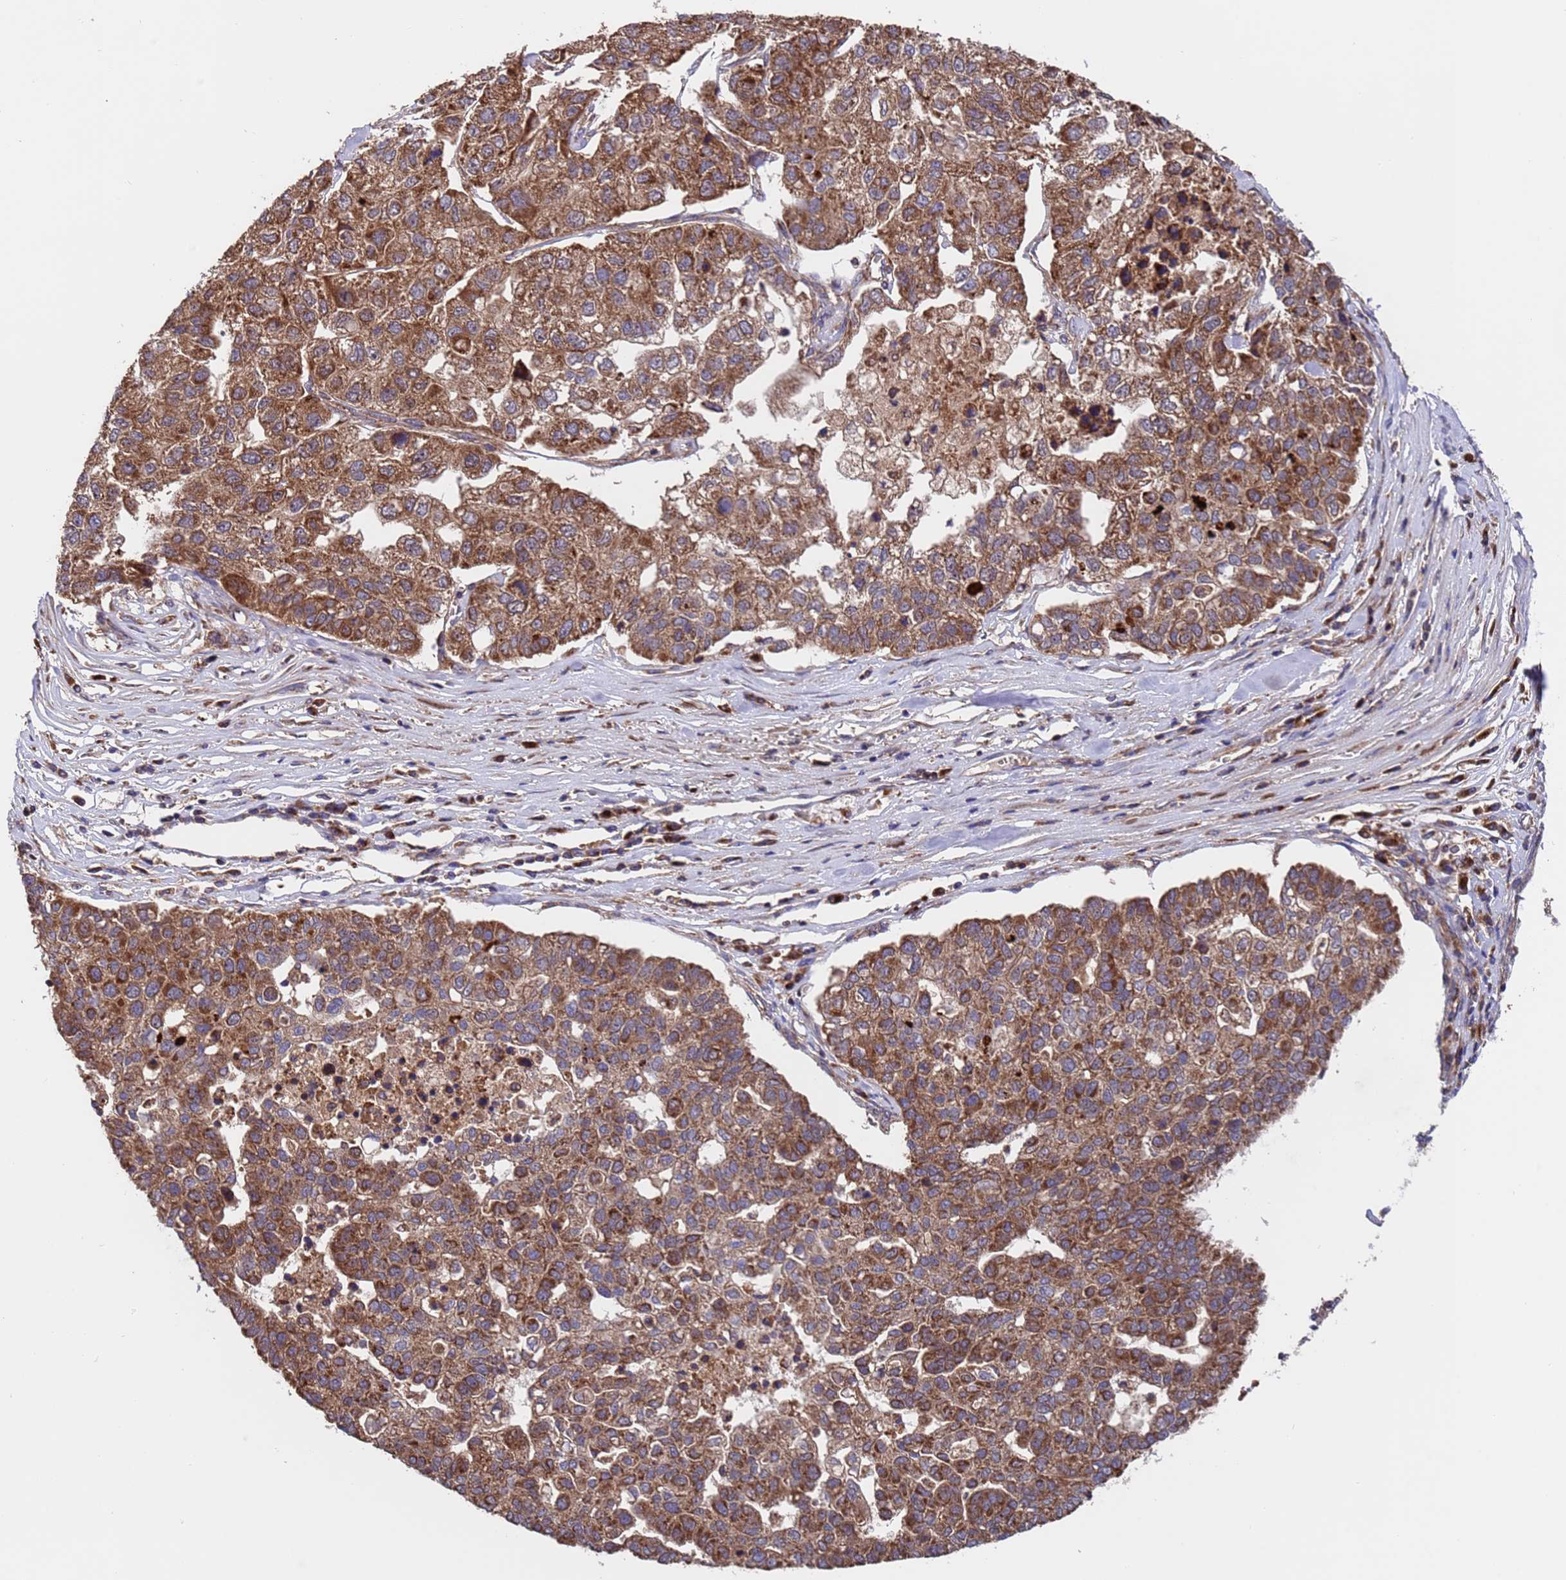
{"staining": {"intensity": "moderate", "quantity": ">75%", "location": "cytoplasmic/membranous"}, "tissue": "pancreatic cancer", "cell_type": "Tumor cells", "image_type": "cancer", "snomed": [{"axis": "morphology", "description": "Adenocarcinoma, NOS"}, {"axis": "topography", "description": "Pancreas"}], "caption": "A brown stain shows moderate cytoplasmic/membranous positivity of a protein in pancreatic adenocarcinoma tumor cells.", "gene": "TSR3", "patient": {"sex": "female", "age": 61}}